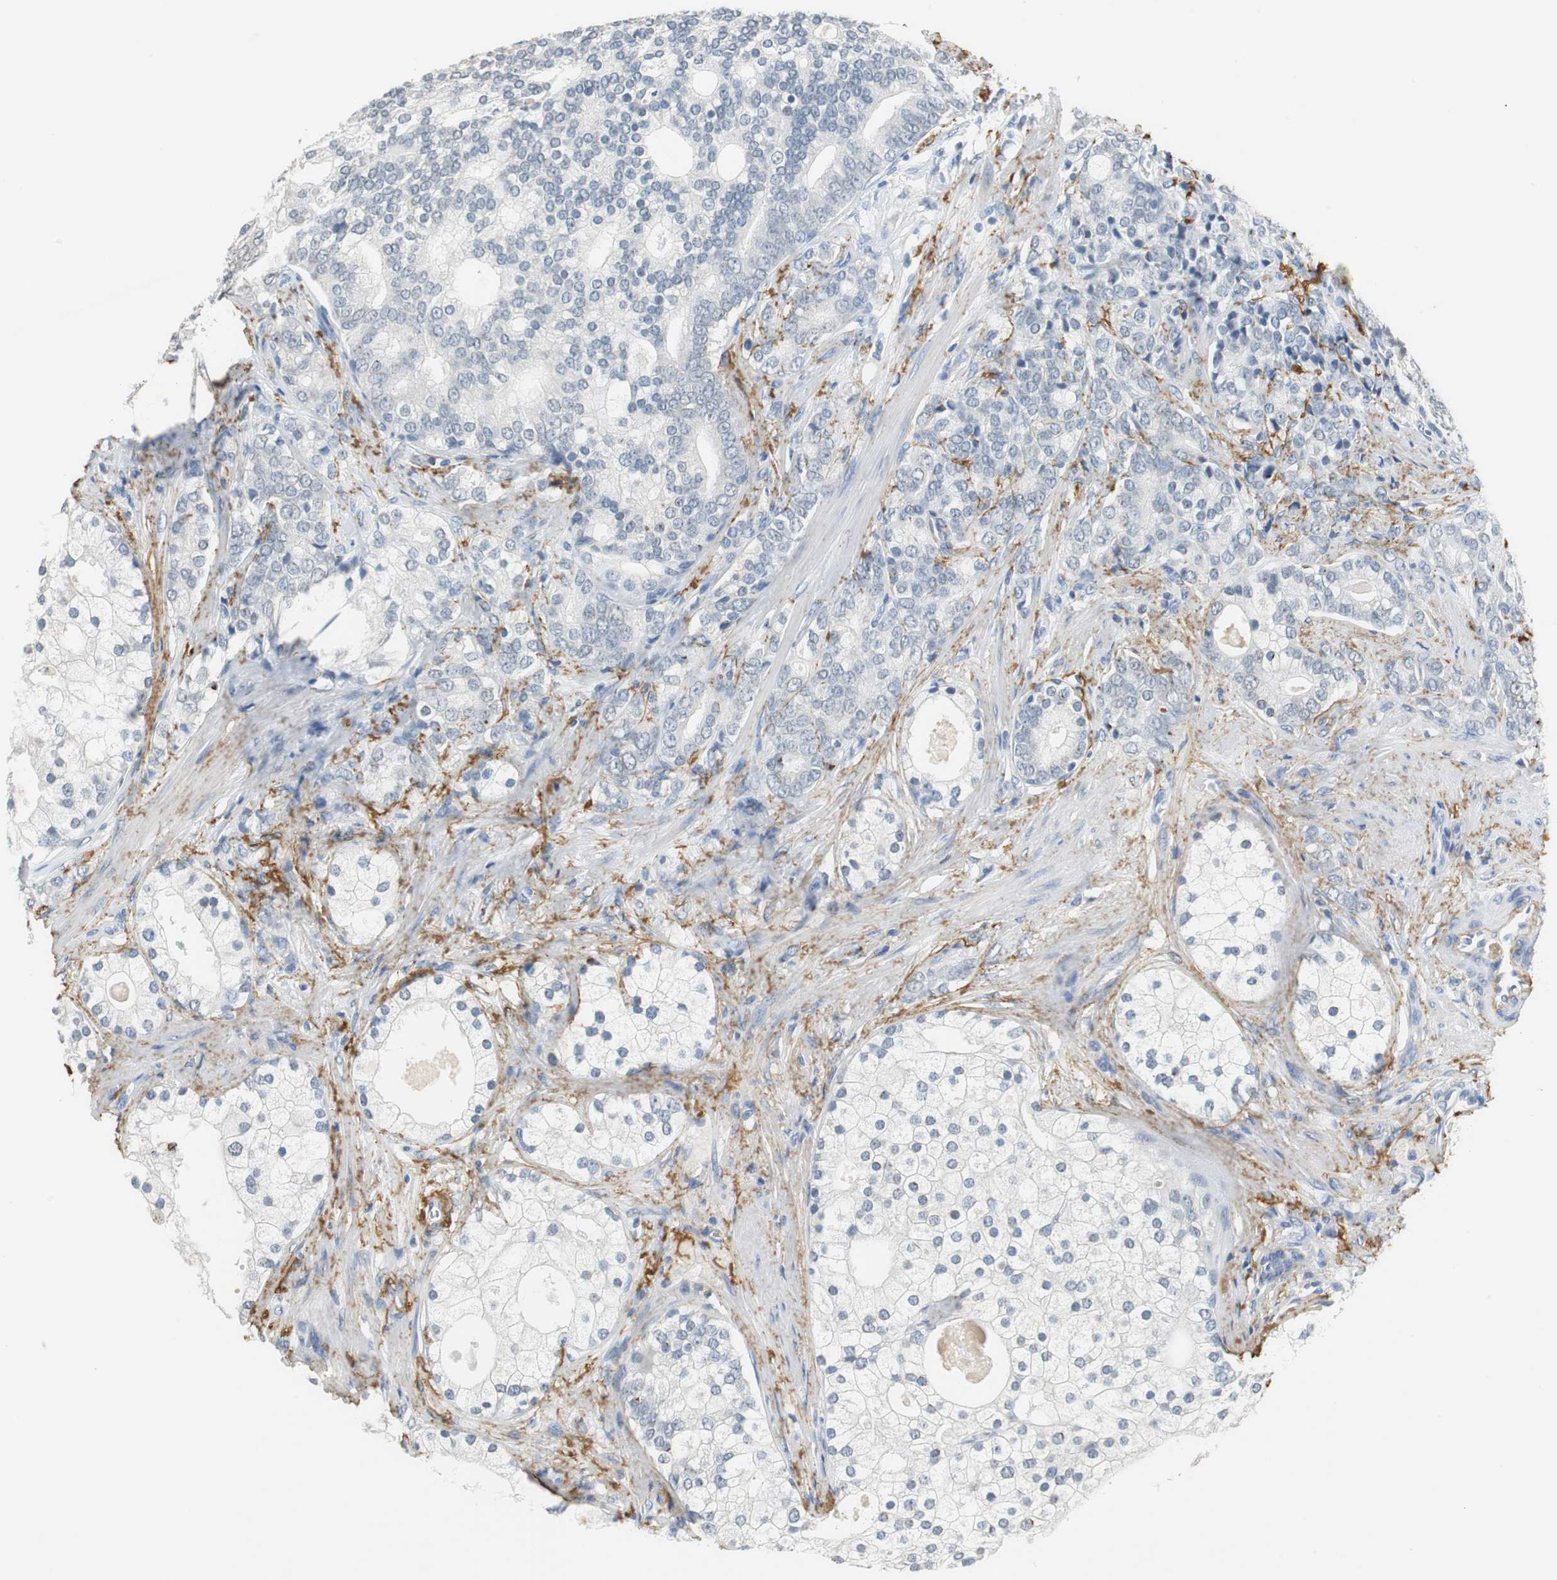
{"staining": {"intensity": "negative", "quantity": "none", "location": "none"}, "tissue": "prostate cancer", "cell_type": "Tumor cells", "image_type": "cancer", "snomed": [{"axis": "morphology", "description": "Adenocarcinoma, Low grade"}, {"axis": "topography", "description": "Prostate"}], "caption": "Immunohistochemistry photomicrograph of prostate cancer (adenocarcinoma (low-grade)) stained for a protein (brown), which displays no expression in tumor cells.", "gene": "MUC7", "patient": {"sex": "male", "age": 58}}